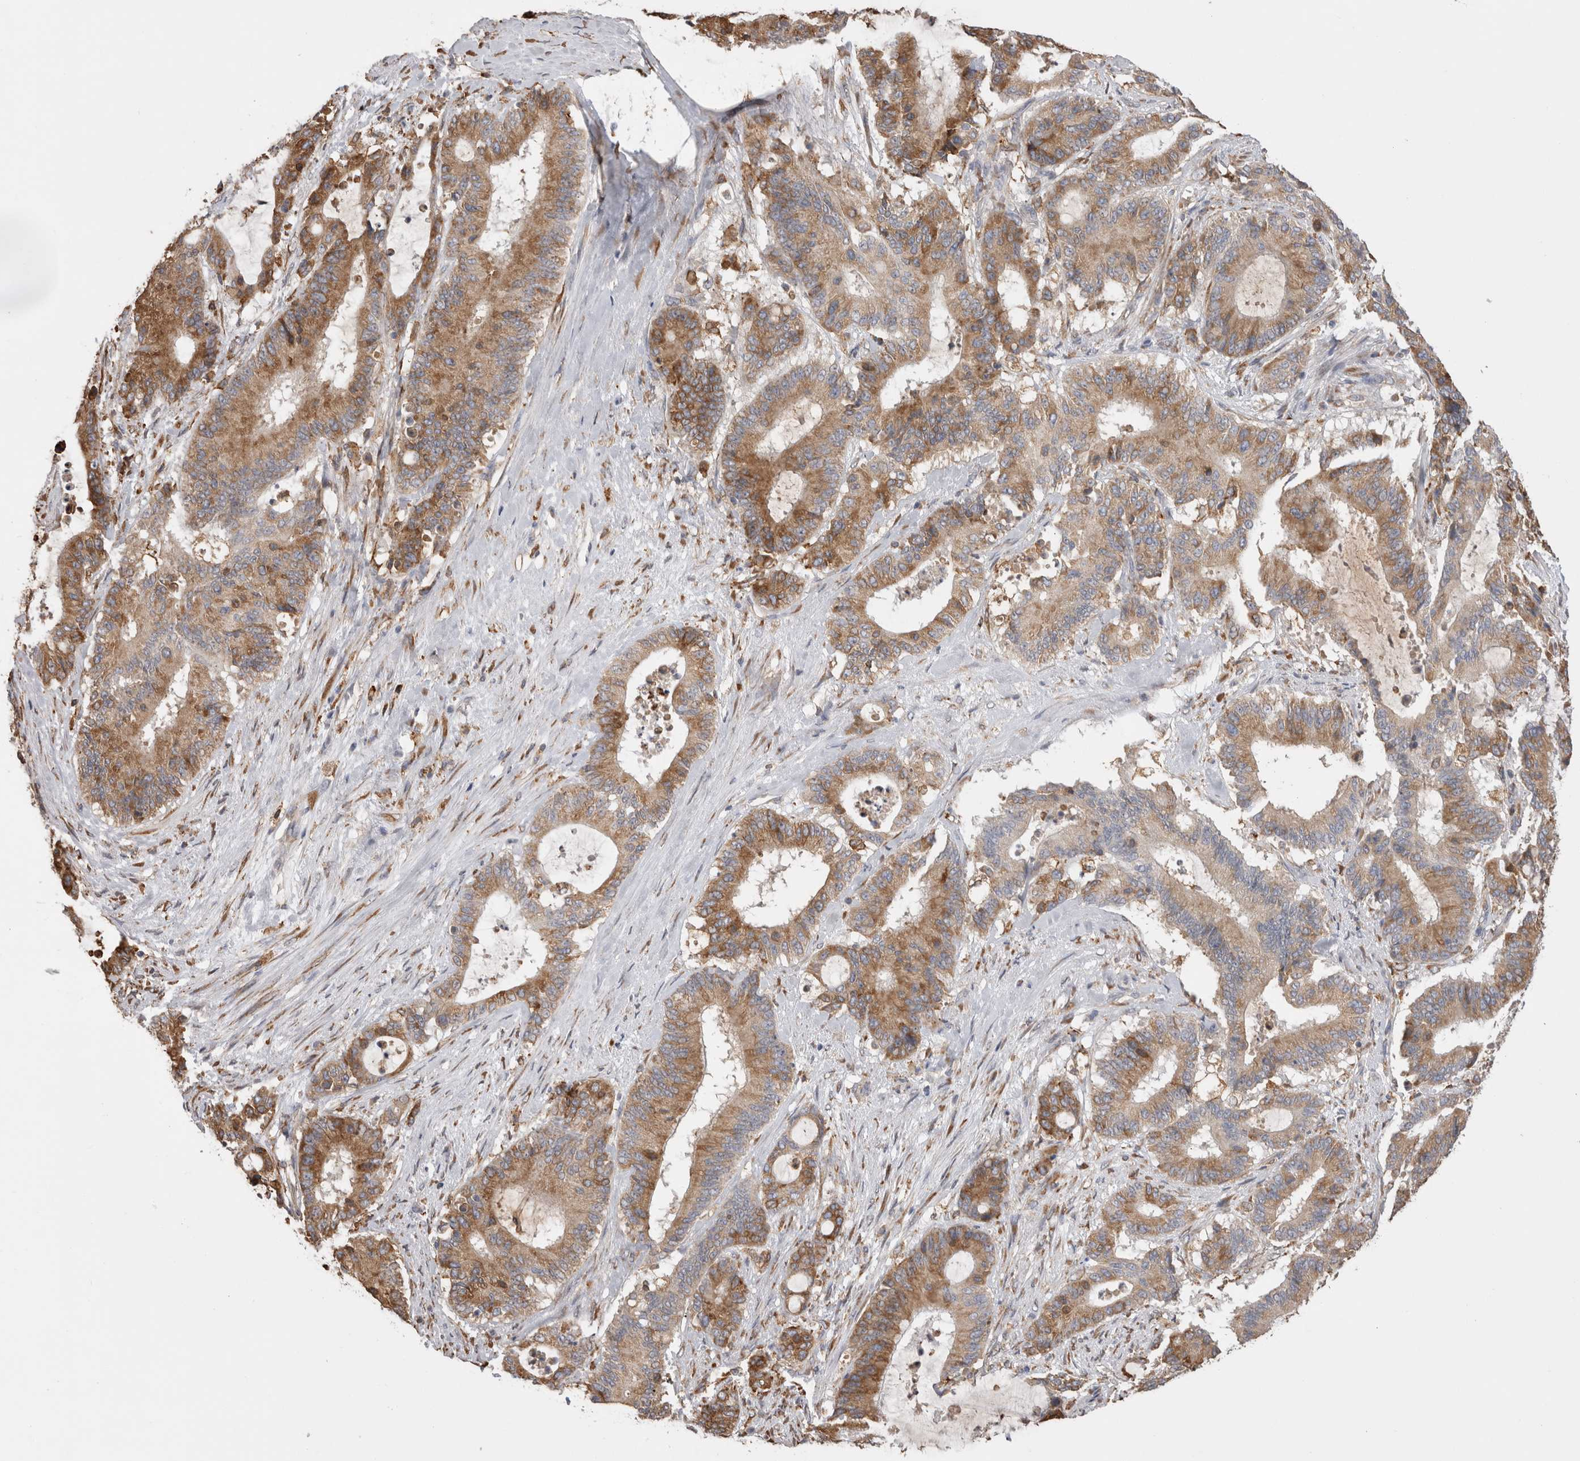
{"staining": {"intensity": "strong", "quantity": ">75%", "location": "cytoplasmic/membranous"}, "tissue": "liver cancer", "cell_type": "Tumor cells", "image_type": "cancer", "snomed": [{"axis": "morphology", "description": "Cholangiocarcinoma"}, {"axis": "topography", "description": "Liver"}], "caption": "Immunohistochemistry (IHC) (DAB (3,3'-diaminobenzidine)) staining of liver cancer exhibits strong cytoplasmic/membranous protein positivity in approximately >75% of tumor cells.", "gene": "LRPAP1", "patient": {"sex": "female", "age": 73}}